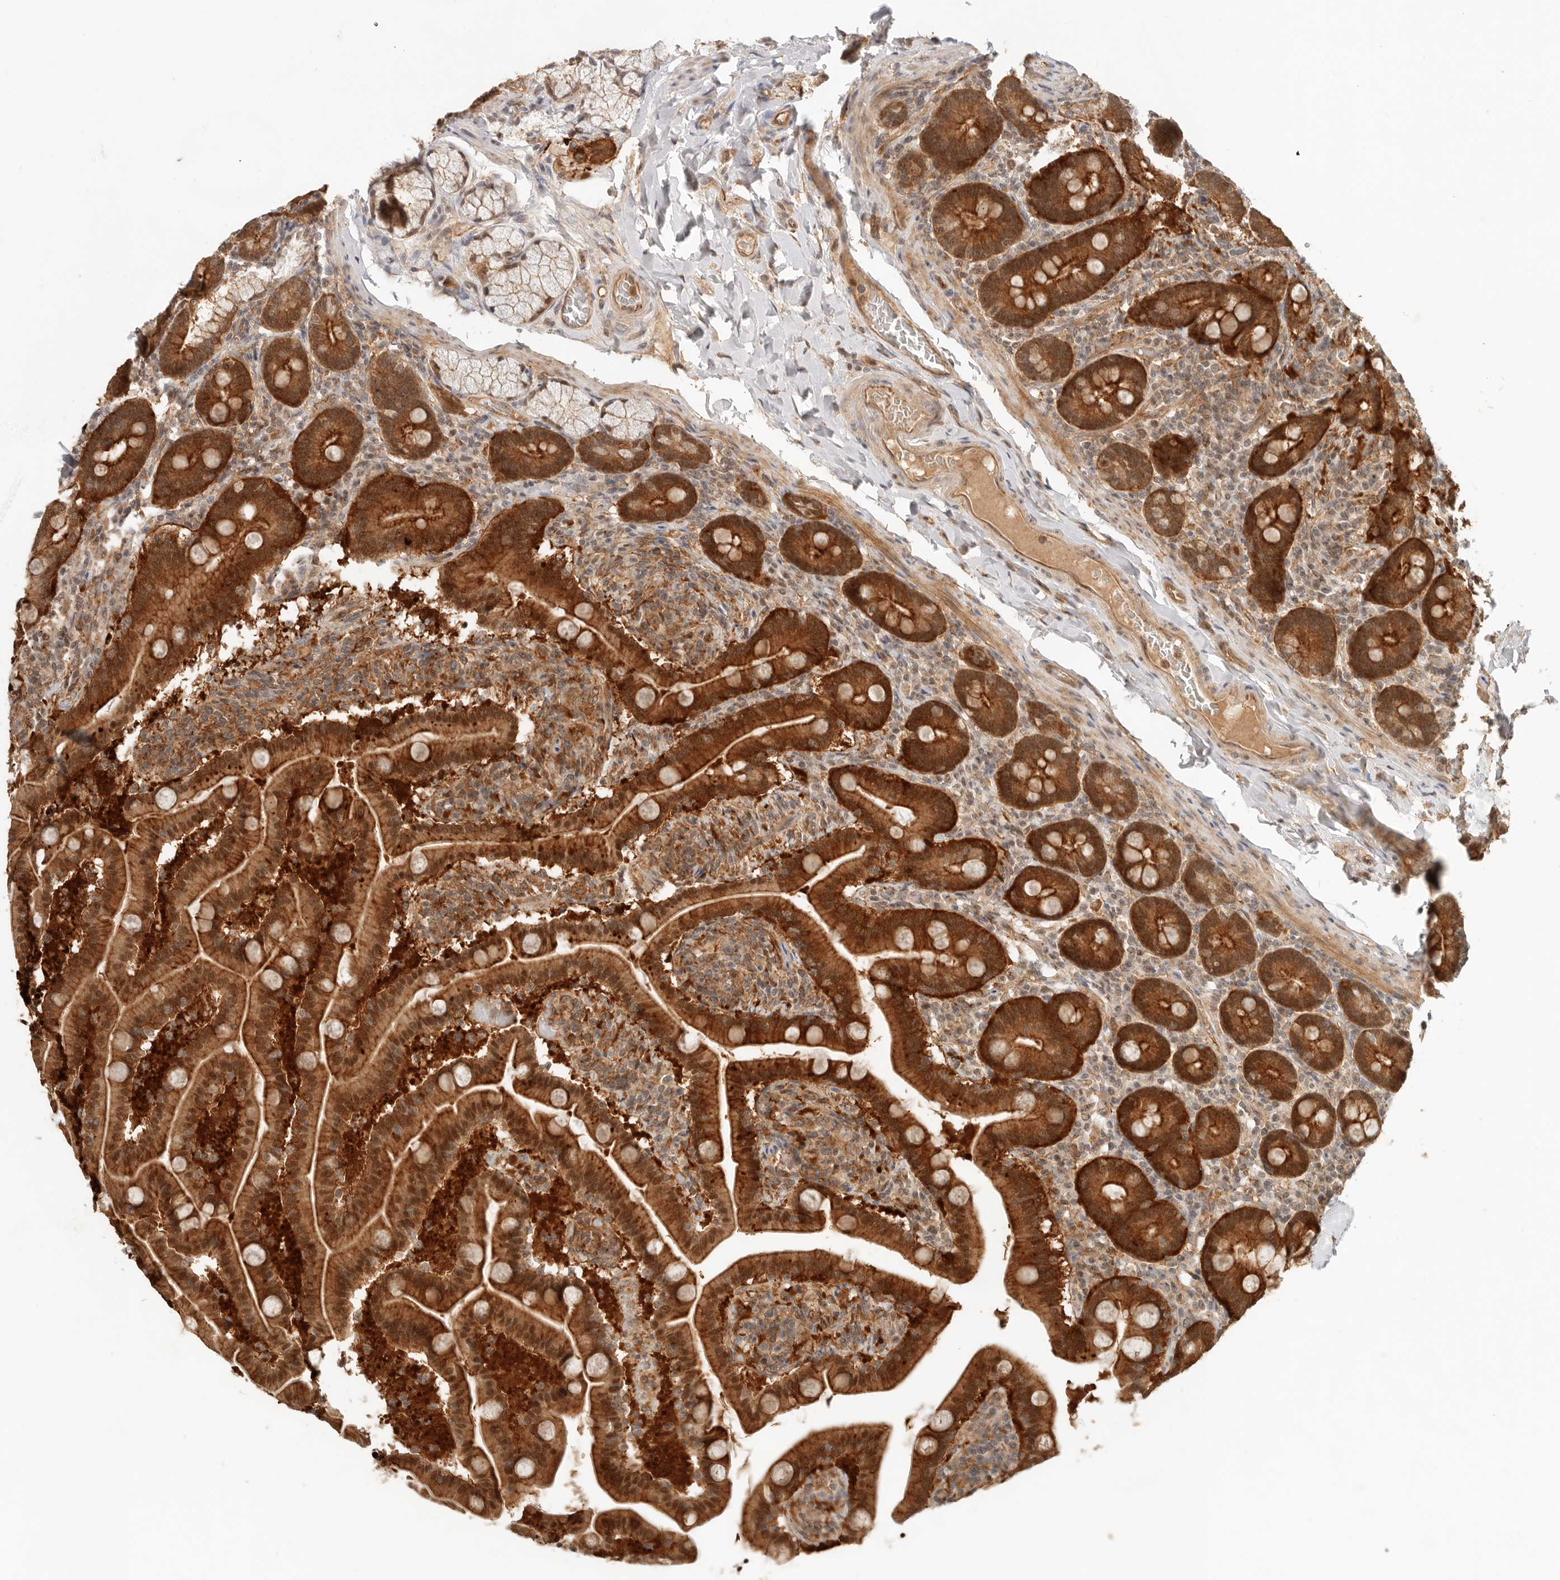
{"staining": {"intensity": "strong", "quantity": ">75%", "location": "cytoplasmic/membranous,nuclear"}, "tissue": "duodenum", "cell_type": "Glandular cells", "image_type": "normal", "snomed": [{"axis": "morphology", "description": "Normal tissue, NOS"}, {"axis": "topography", "description": "Duodenum"}], "caption": "Protein expression by immunohistochemistry (IHC) exhibits strong cytoplasmic/membranous,nuclear positivity in approximately >75% of glandular cells in normal duodenum.", "gene": "HEXD", "patient": {"sex": "male", "age": 54}}